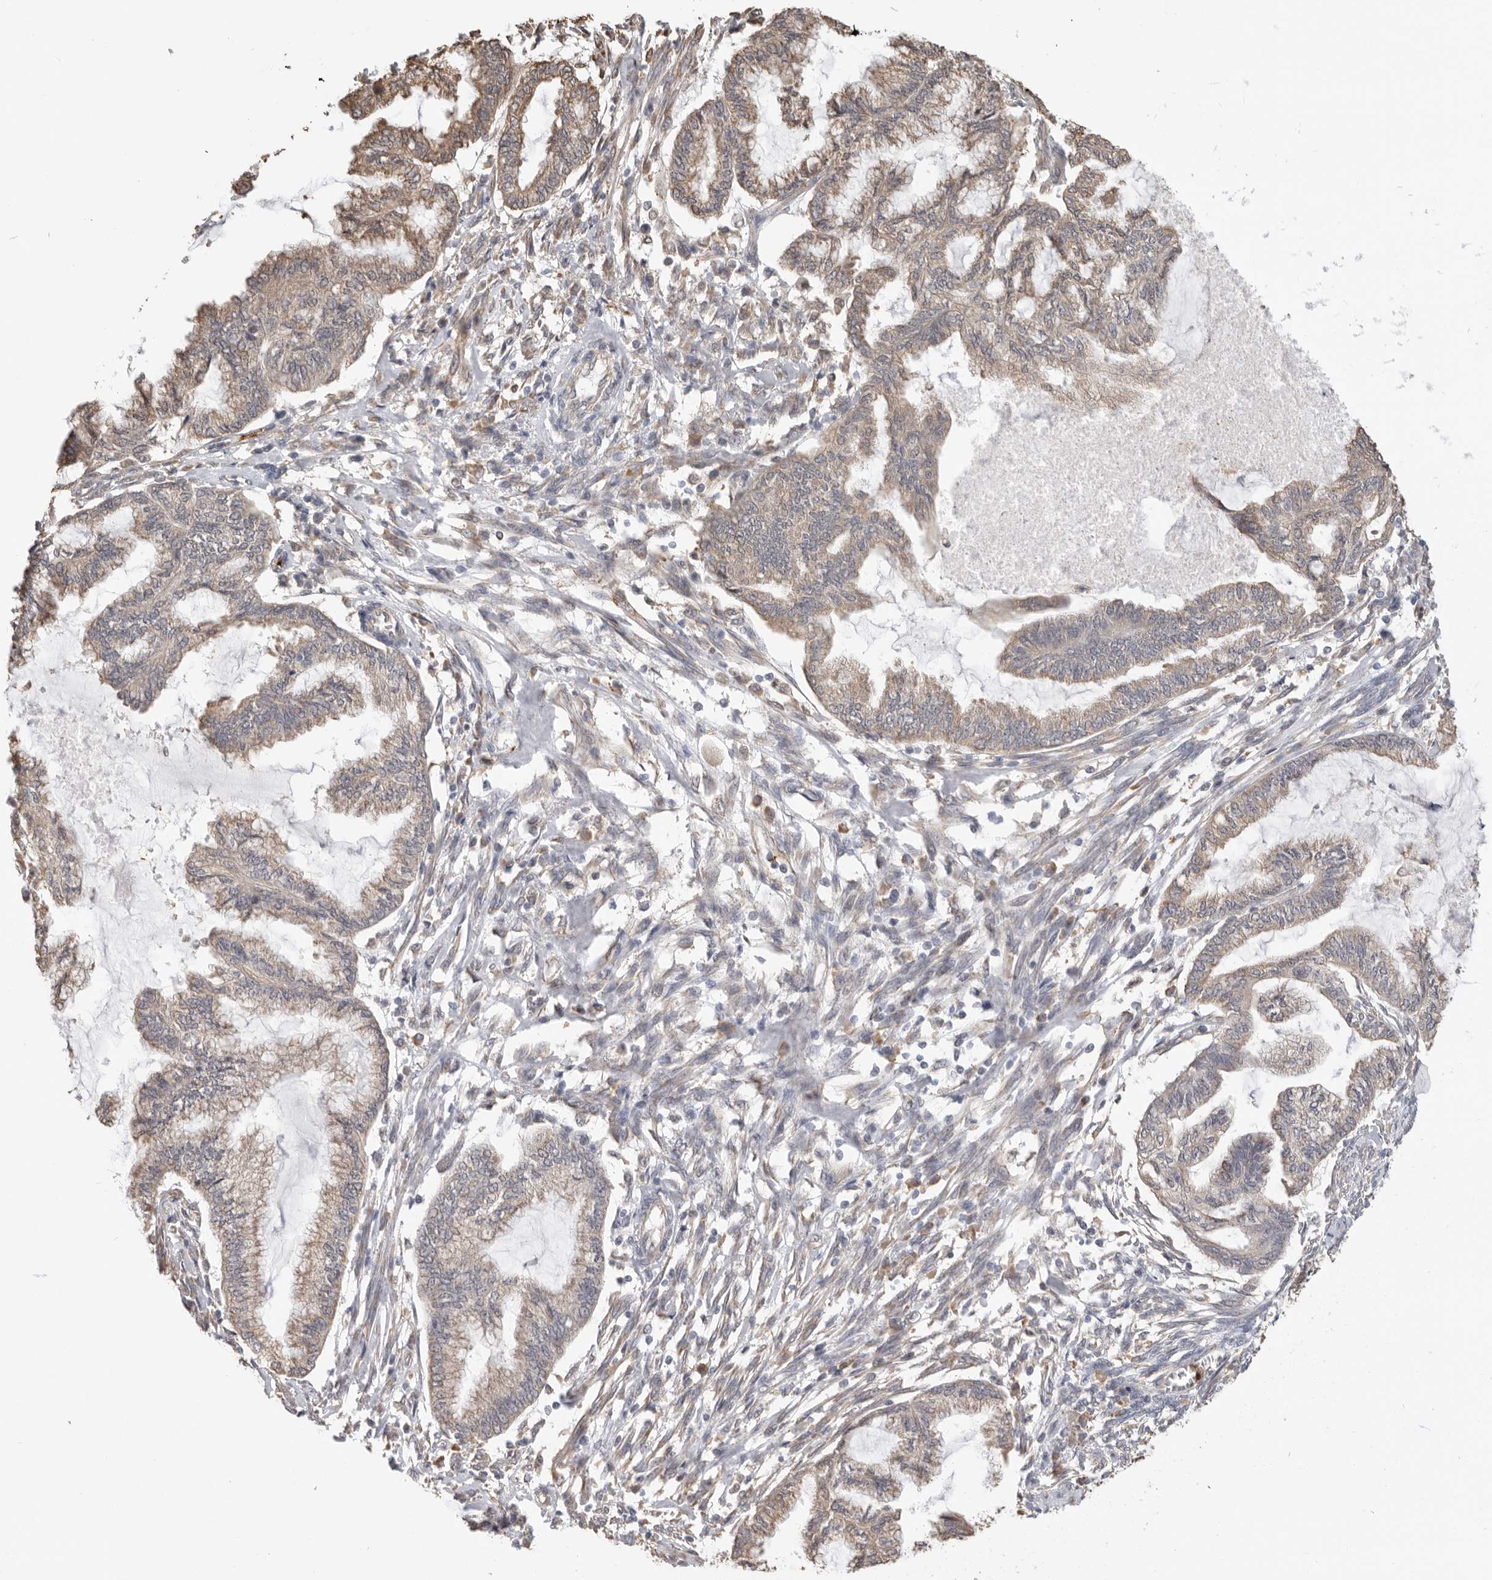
{"staining": {"intensity": "weak", "quantity": ">75%", "location": "cytoplasmic/membranous"}, "tissue": "endometrial cancer", "cell_type": "Tumor cells", "image_type": "cancer", "snomed": [{"axis": "morphology", "description": "Adenocarcinoma, NOS"}, {"axis": "topography", "description": "Endometrium"}], "caption": "IHC photomicrograph of neoplastic tissue: human adenocarcinoma (endometrial) stained using immunohistochemistry (IHC) demonstrates low levels of weak protein expression localized specifically in the cytoplasmic/membranous of tumor cells, appearing as a cytoplasmic/membranous brown color.", "gene": "CDC42BPB", "patient": {"sex": "female", "age": 86}}